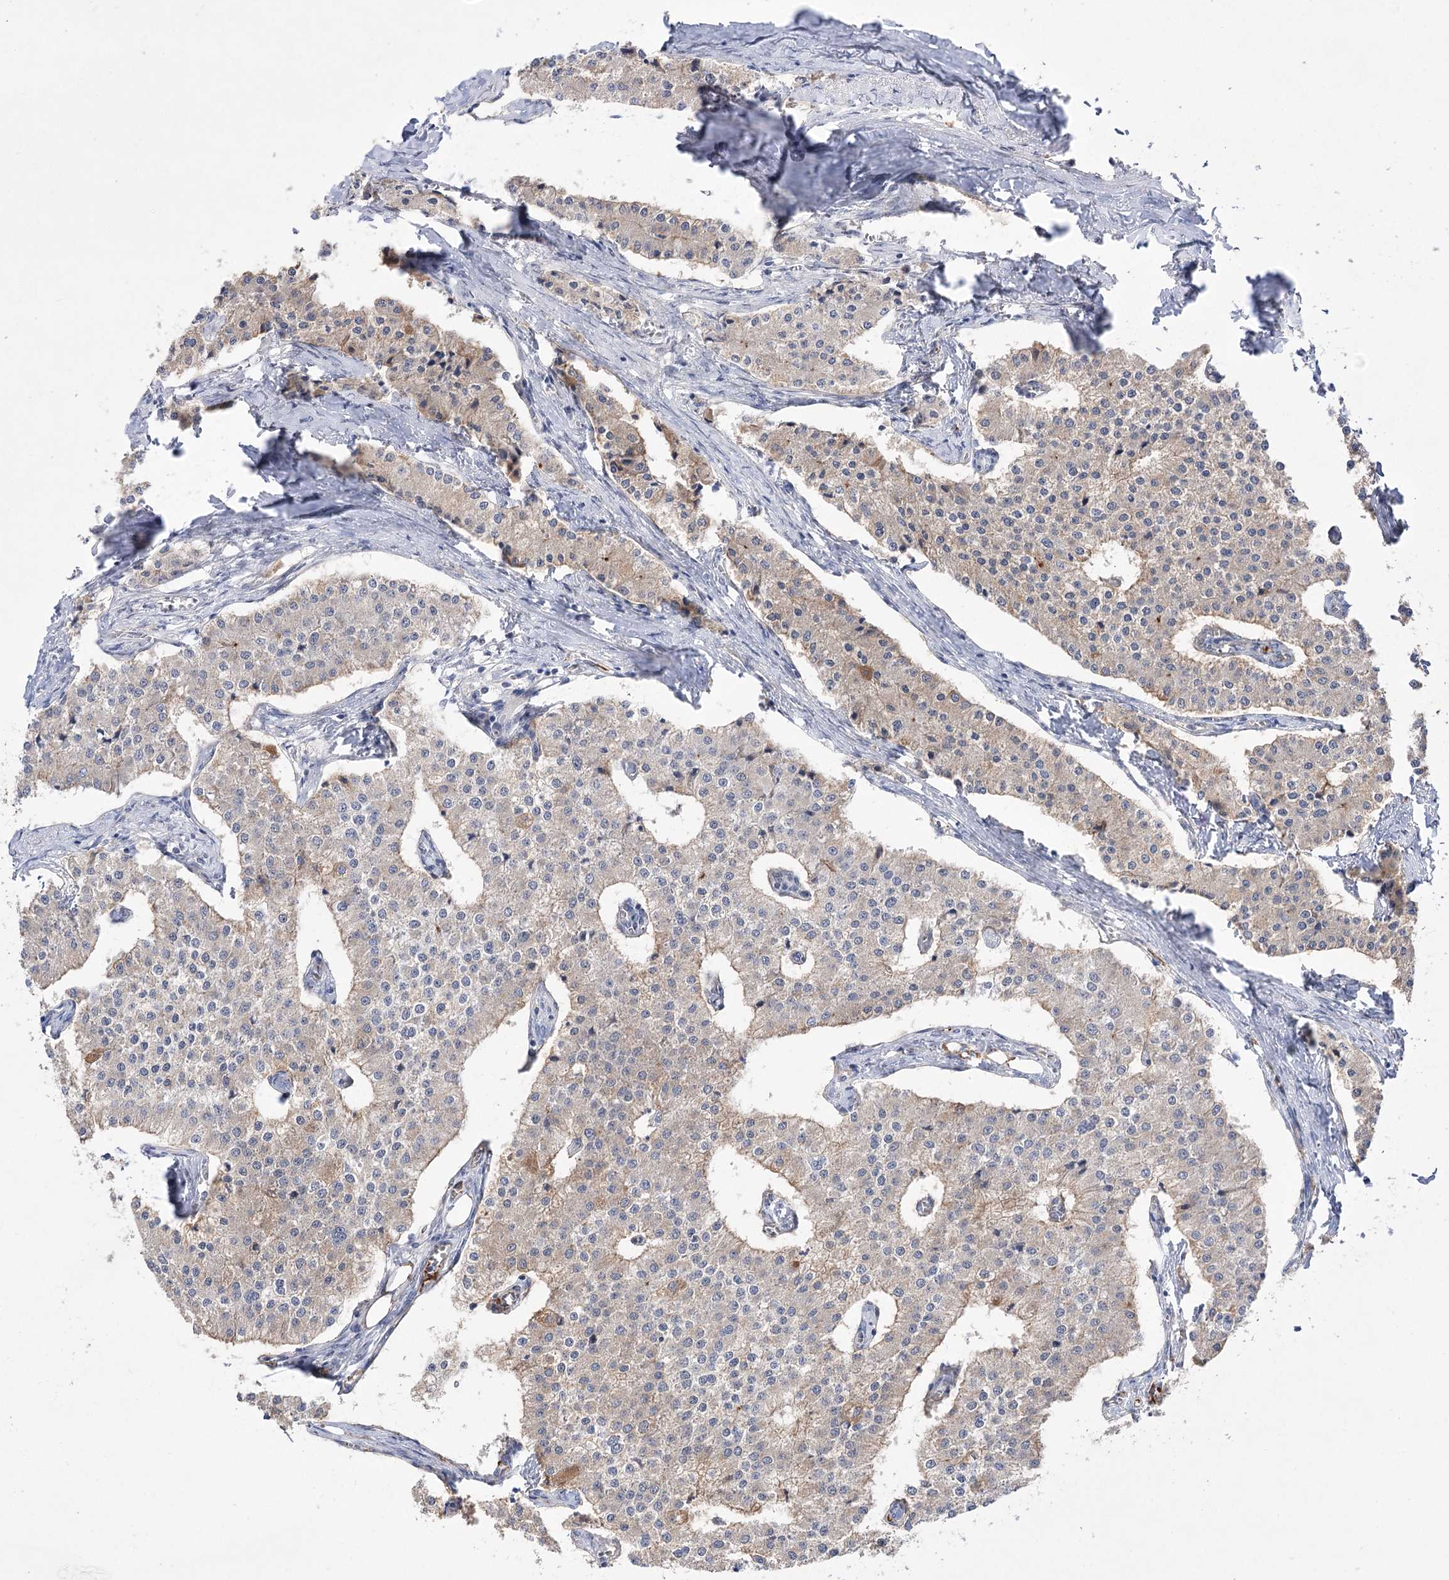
{"staining": {"intensity": "weak", "quantity": "25%-75%", "location": "cytoplasmic/membranous"}, "tissue": "carcinoid", "cell_type": "Tumor cells", "image_type": "cancer", "snomed": [{"axis": "morphology", "description": "Carcinoid, malignant, NOS"}, {"axis": "topography", "description": "Colon"}], "caption": "Tumor cells demonstrate weak cytoplasmic/membranous positivity in about 25%-75% of cells in carcinoid. The staining was performed using DAB (3,3'-diaminobenzidine) to visualize the protein expression in brown, while the nuclei were stained in blue with hematoxylin (Magnification: 20x).", "gene": "ECHDC3", "patient": {"sex": "female", "age": 52}}